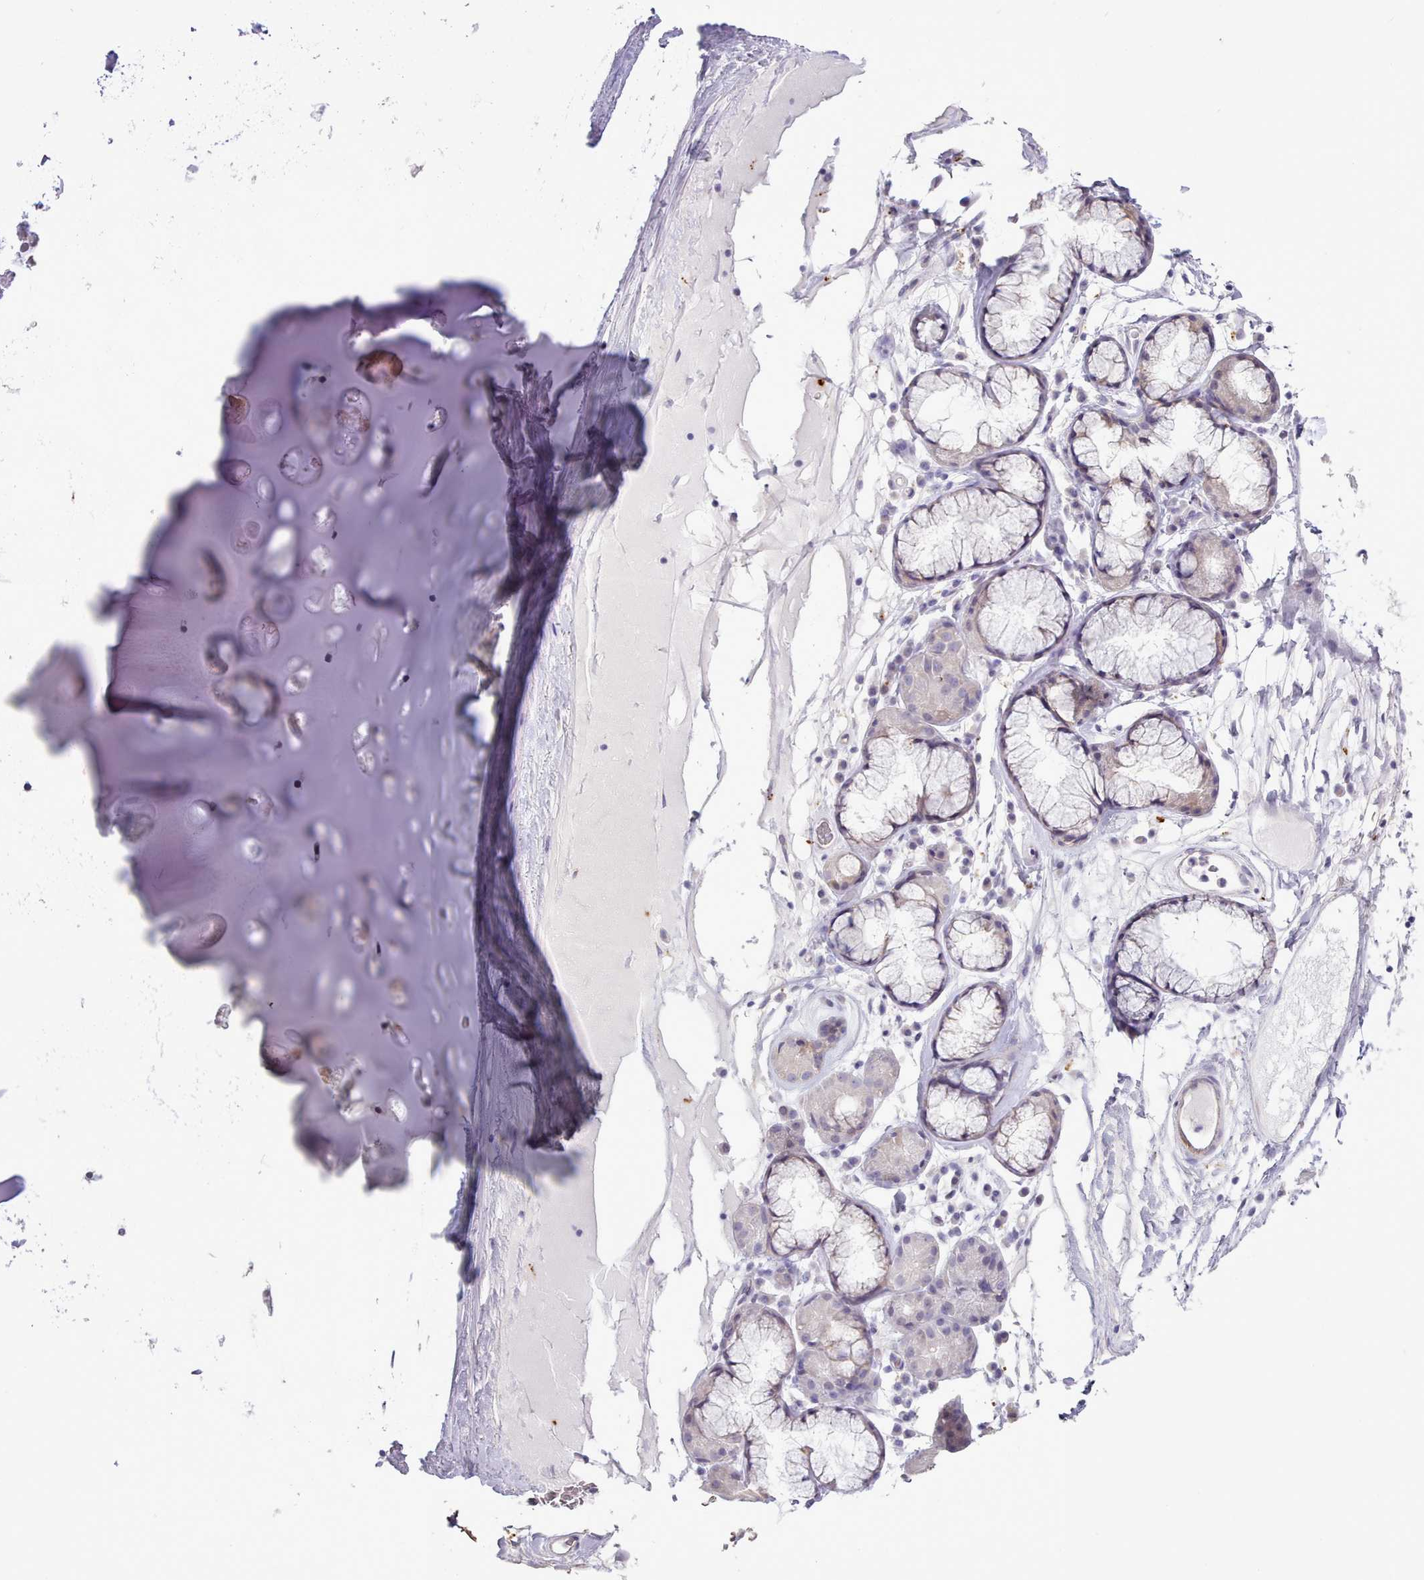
{"staining": {"intensity": "weak", "quantity": "<25%", "location": "cytoplasmic/membranous"}, "tissue": "adipose tissue", "cell_type": "Adipocytes", "image_type": "normal", "snomed": [{"axis": "morphology", "description": "Normal tissue, NOS"}, {"axis": "topography", "description": "Cartilage tissue"}], "caption": "There is no significant positivity in adipocytes of adipose tissue. (Stains: DAB immunohistochemistry (IHC) with hematoxylin counter stain, Microscopy: brightfield microscopy at high magnification).", "gene": "SRD5A1", "patient": {"sex": "female", "age": 63}}